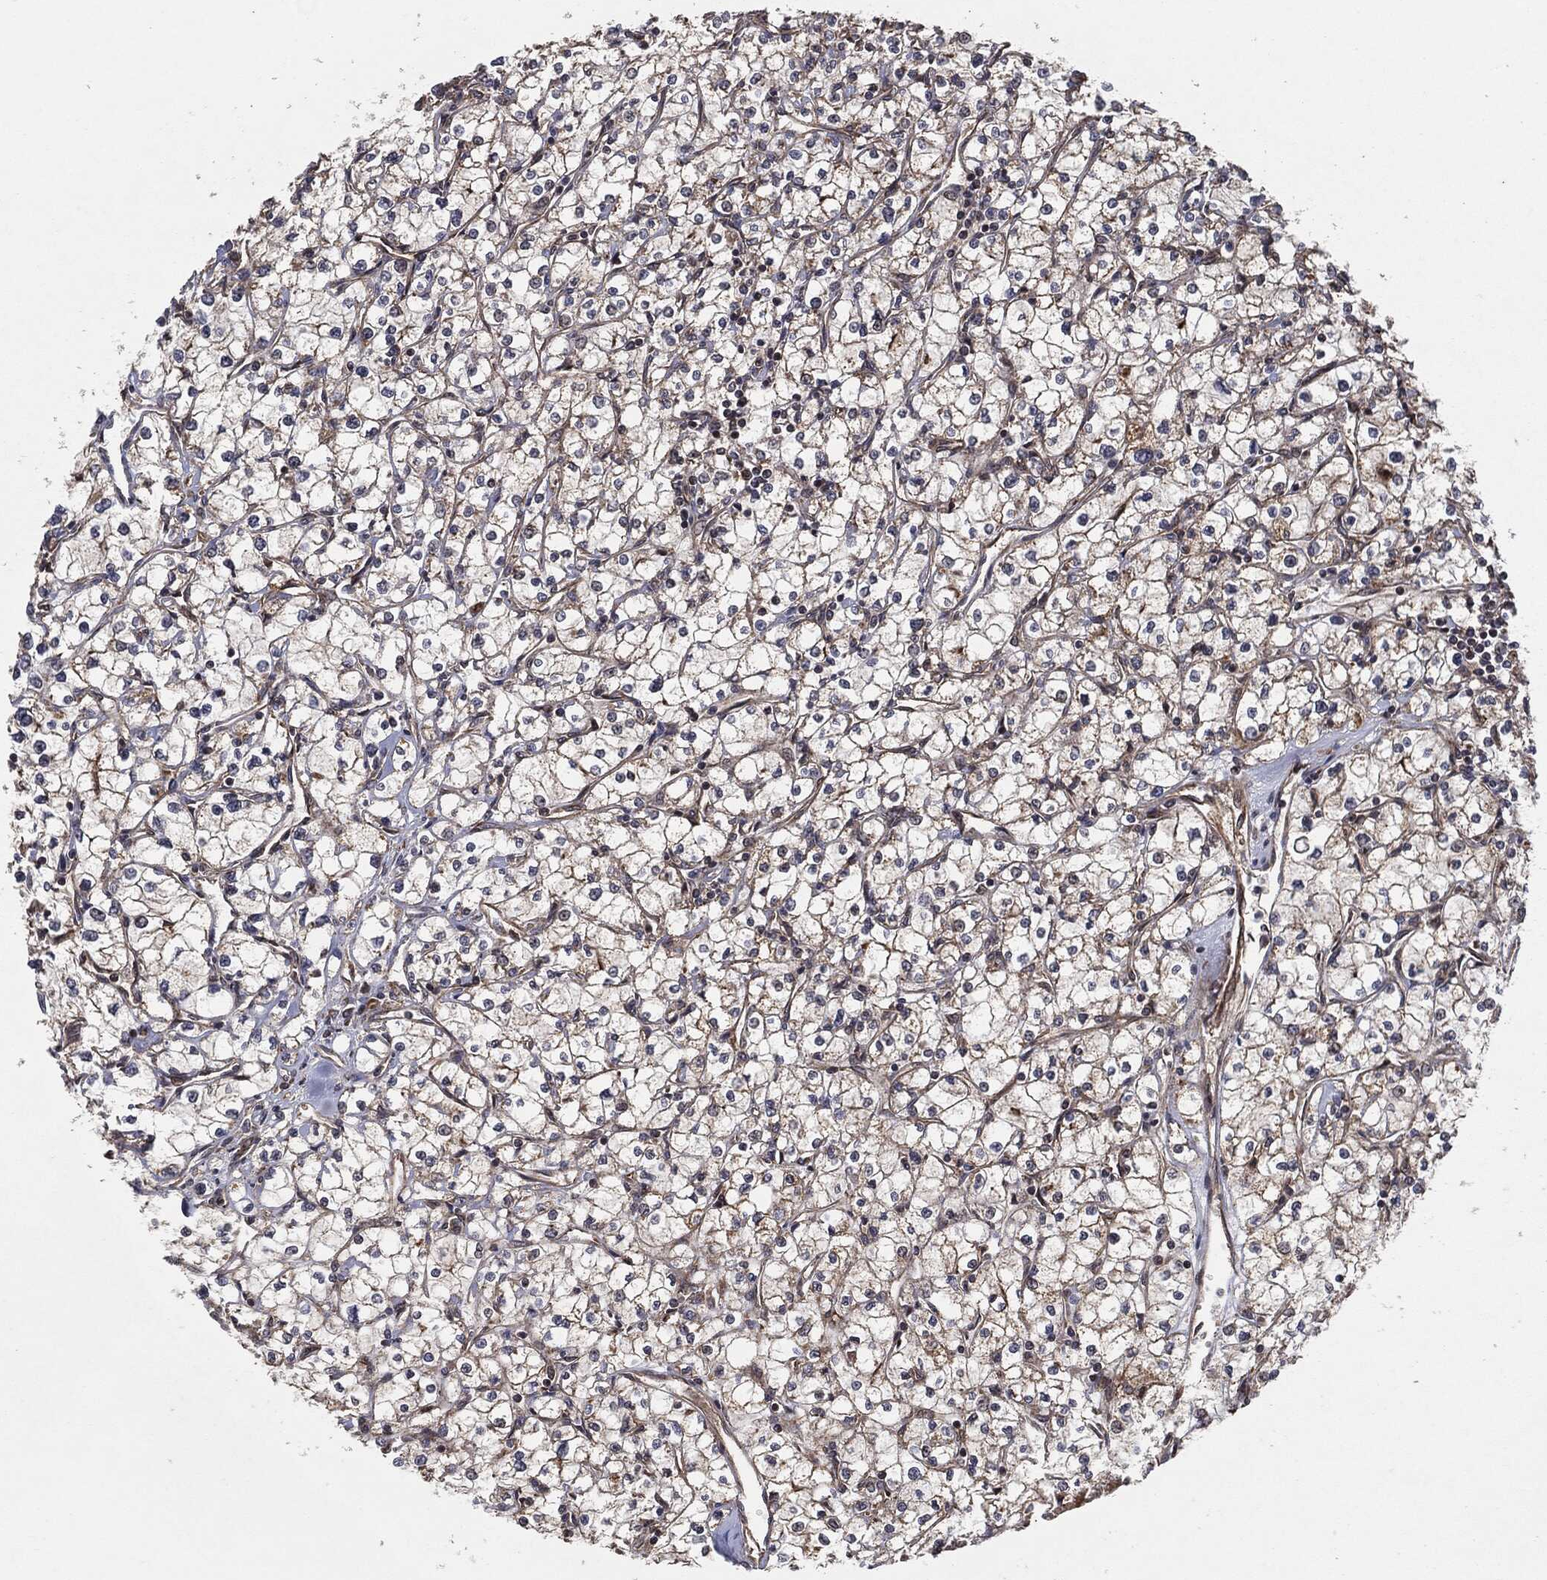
{"staining": {"intensity": "moderate", "quantity": "25%-75%", "location": "cytoplasmic/membranous"}, "tissue": "renal cancer", "cell_type": "Tumor cells", "image_type": "cancer", "snomed": [{"axis": "morphology", "description": "Adenocarcinoma, NOS"}, {"axis": "topography", "description": "Kidney"}], "caption": "About 25%-75% of tumor cells in human renal adenocarcinoma exhibit moderate cytoplasmic/membranous protein staining as visualized by brown immunohistochemical staining.", "gene": "BCAR1", "patient": {"sex": "male", "age": 67}}